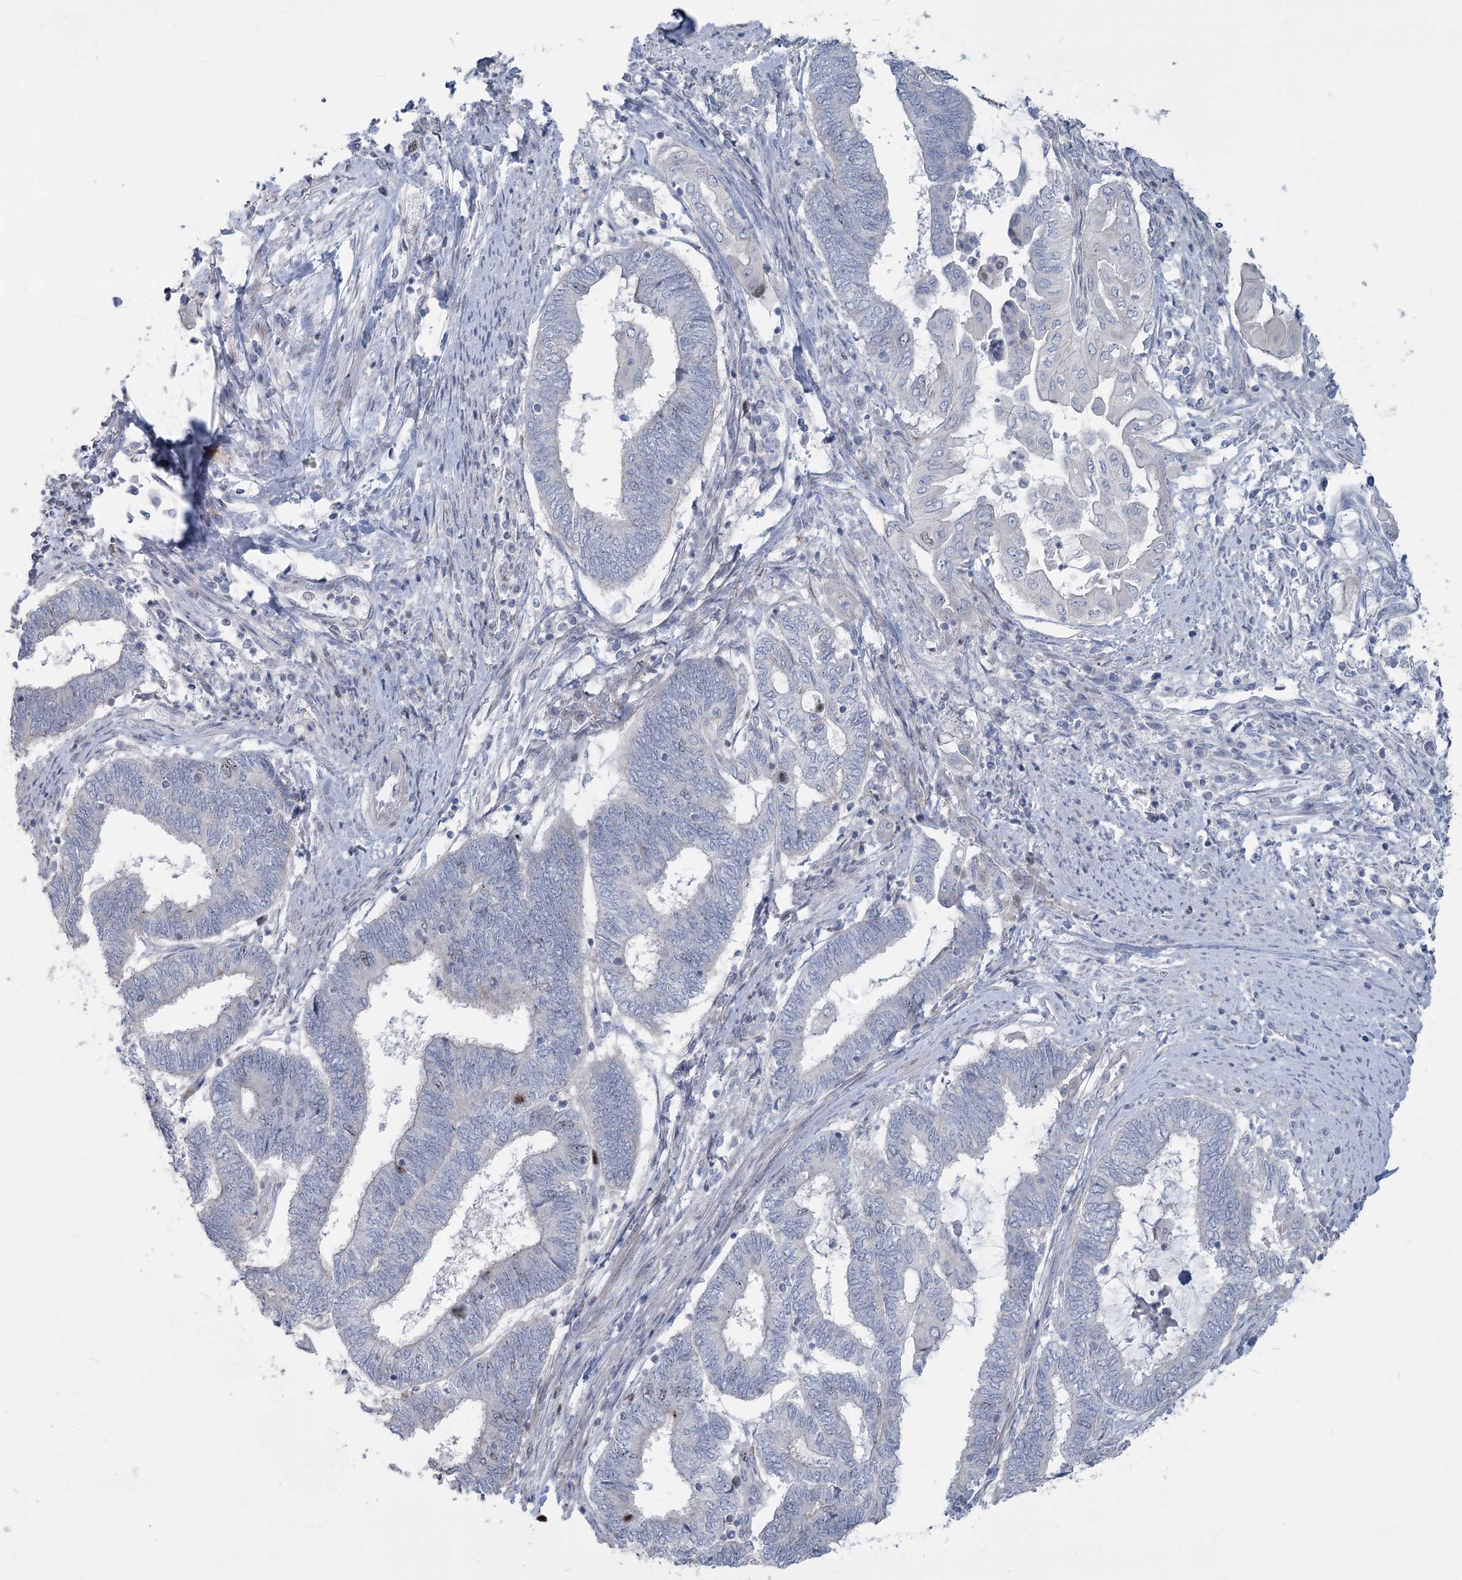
{"staining": {"intensity": "weak", "quantity": "<25%", "location": "nuclear"}, "tissue": "endometrial cancer", "cell_type": "Tumor cells", "image_type": "cancer", "snomed": [{"axis": "morphology", "description": "Adenocarcinoma, NOS"}, {"axis": "topography", "description": "Uterus"}, {"axis": "topography", "description": "Endometrium"}], "caption": "IHC micrograph of human endometrial cancer (adenocarcinoma) stained for a protein (brown), which reveals no expression in tumor cells.", "gene": "ABITRAM", "patient": {"sex": "female", "age": 70}}